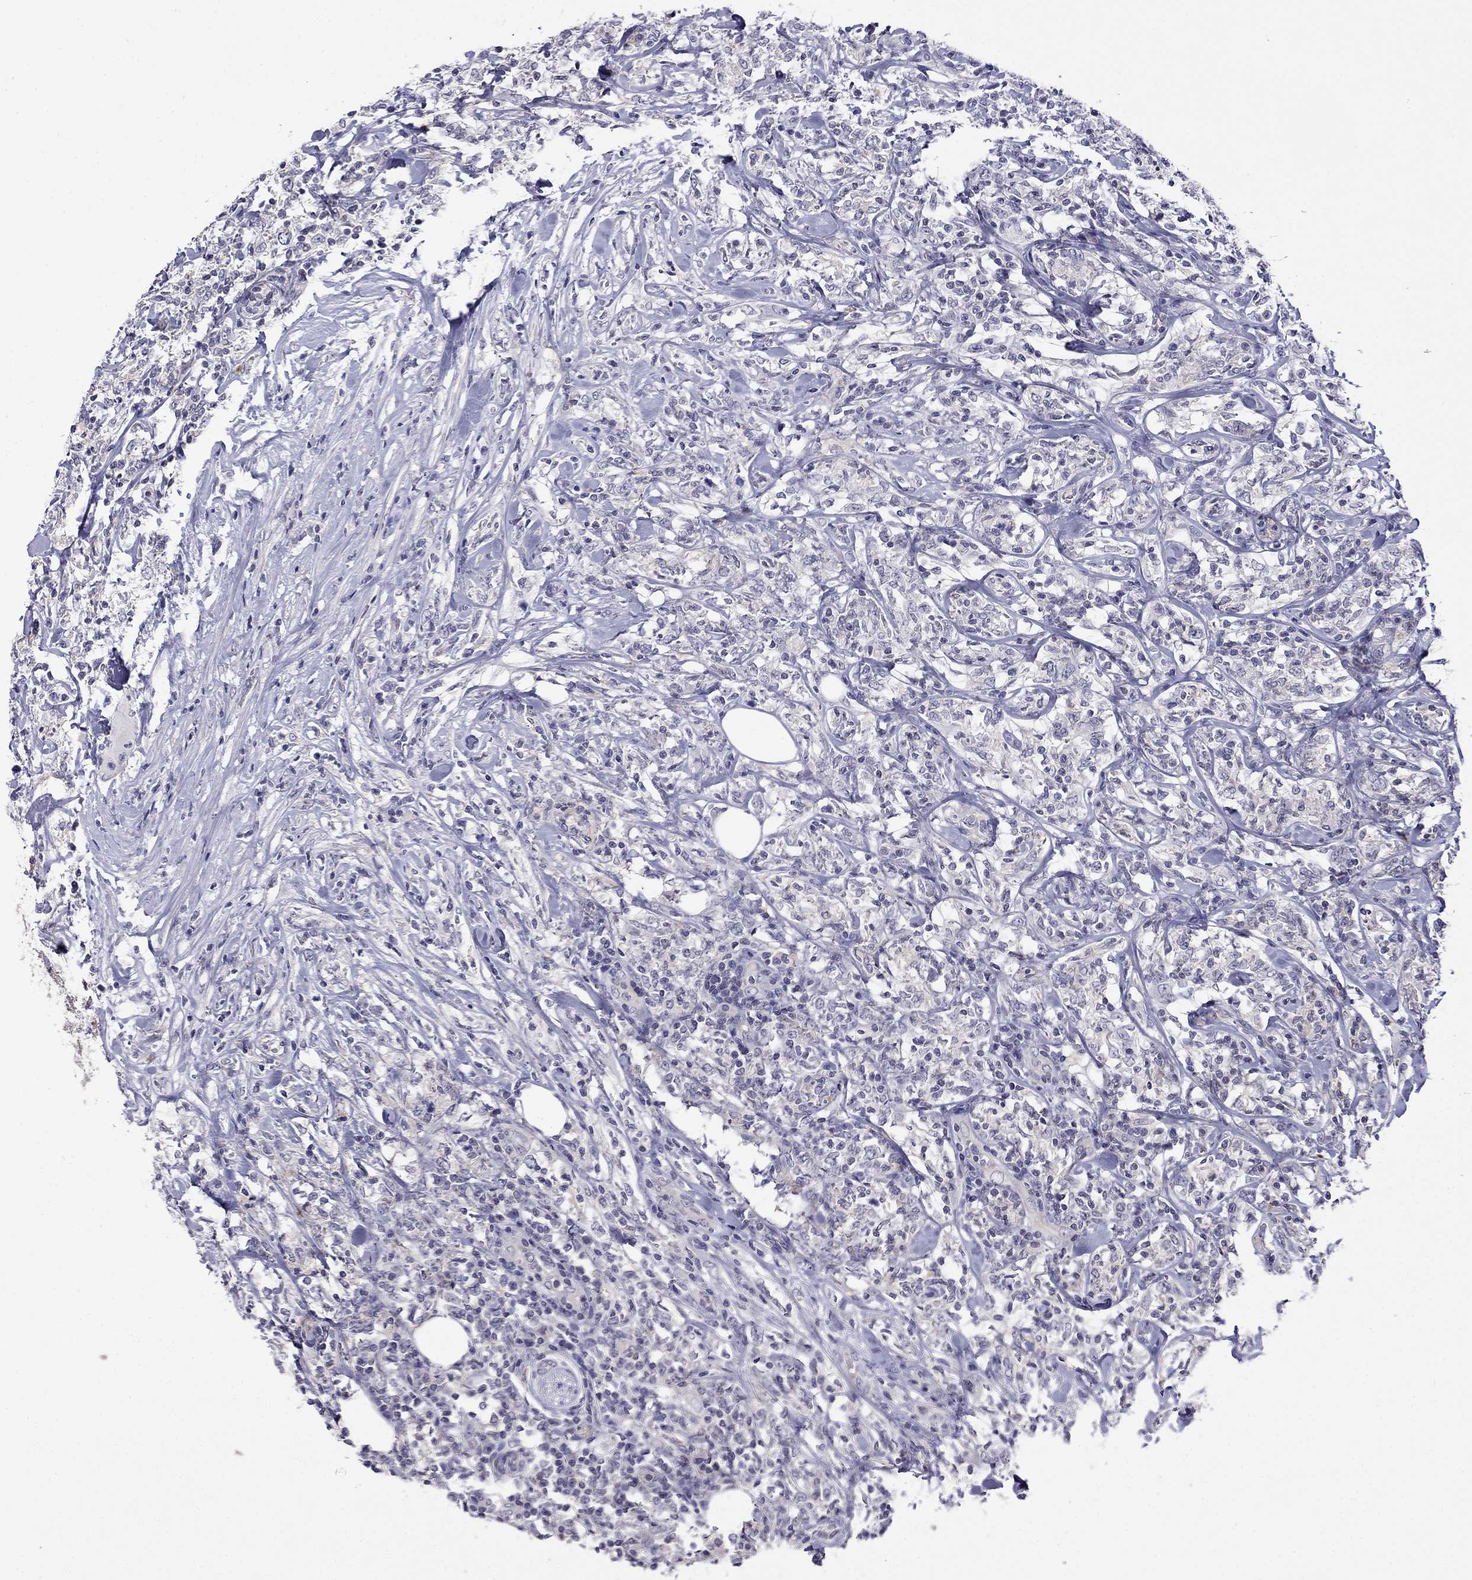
{"staining": {"intensity": "negative", "quantity": "none", "location": "none"}, "tissue": "lymphoma", "cell_type": "Tumor cells", "image_type": "cancer", "snomed": [{"axis": "morphology", "description": "Malignant lymphoma, non-Hodgkin's type, High grade"}, {"axis": "topography", "description": "Lymph node"}], "caption": "There is no significant staining in tumor cells of high-grade malignant lymphoma, non-Hodgkin's type.", "gene": "PRR18", "patient": {"sex": "female", "age": 84}}